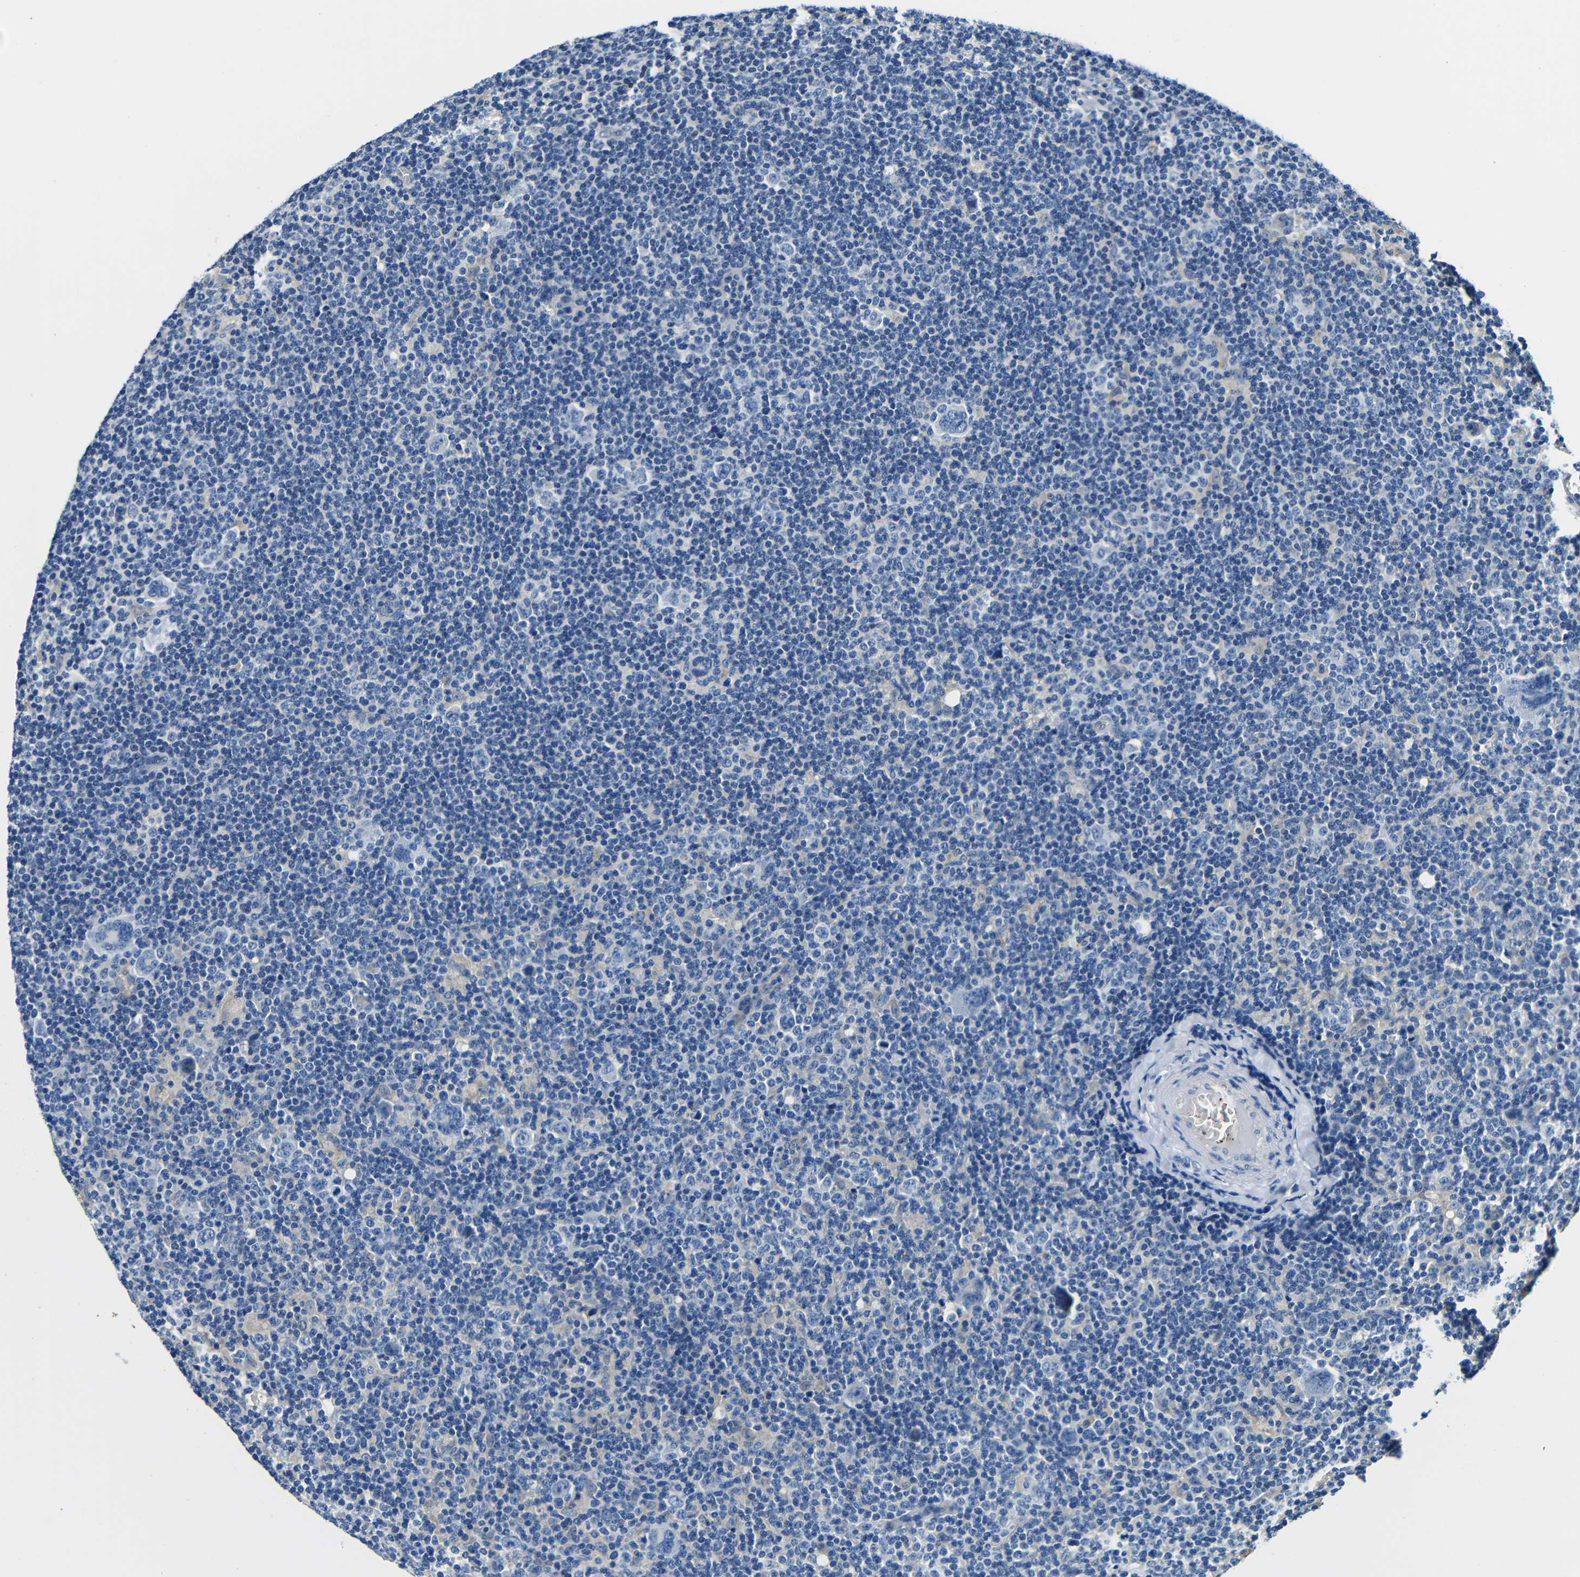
{"staining": {"intensity": "negative", "quantity": "none", "location": "none"}, "tissue": "lymphoma", "cell_type": "Tumor cells", "image_type": "cancer", "snomed": [{"axis": "morphology", "description": "Hodgkin's disease, NOS"}, {"axis": "topography", "description": "Lymph node"}], "caption": "This is an immunohistochemistry image of human lymphoma. There is no expression in tumor cells.", "gene": "FMO5", "patient": {"sex": "female", "age": 57}}